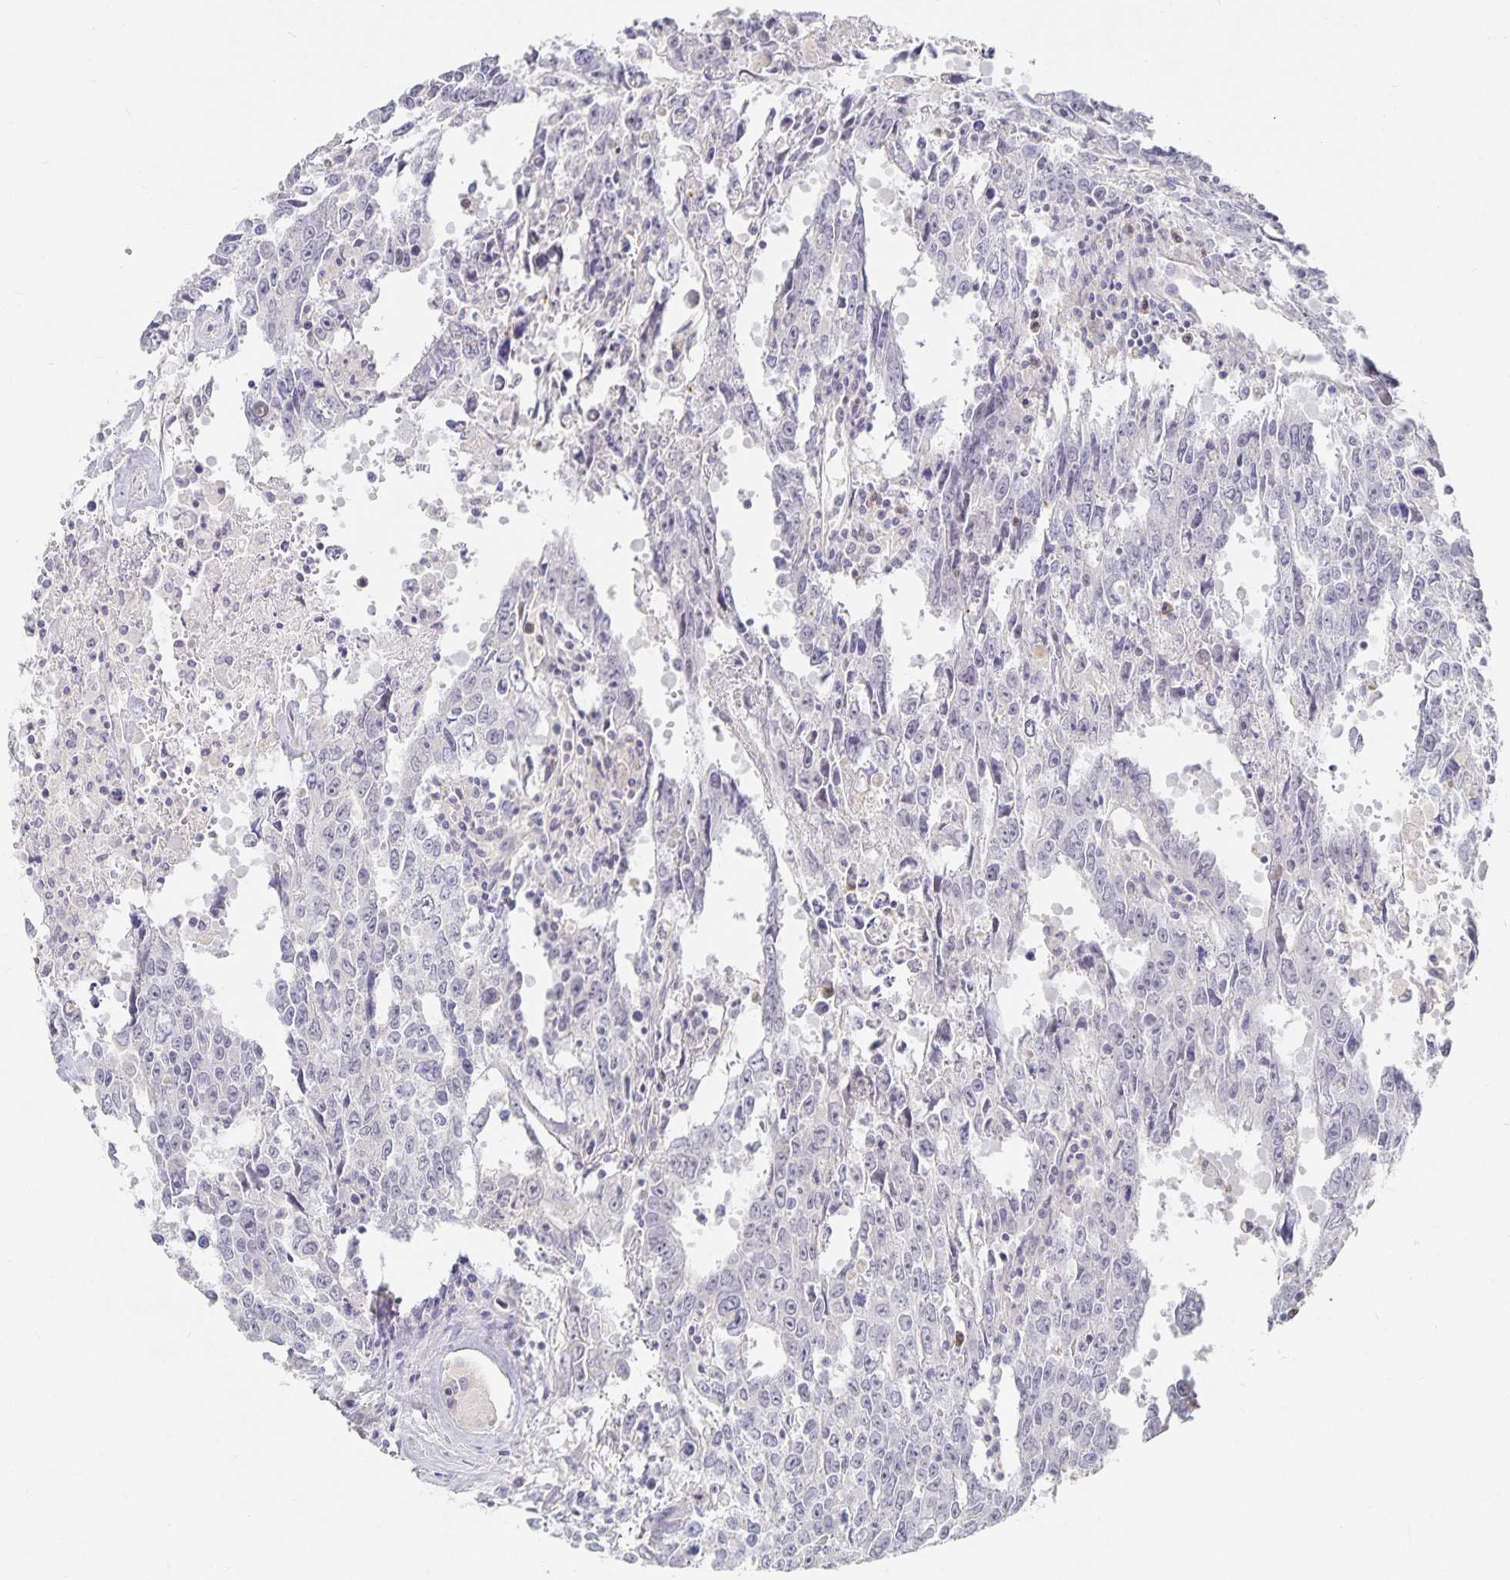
{"staining": {"intensity": "negative", "quantity": "none", "location": "none"}, "tissue": "testis cancer", "cell_type": "Tumor cells", "image_type": "cancer", "snomed": [{"axis": "morphology", "description": "Carcinoma, Embryonal, NOS"}, {"axis": "topography", "description": "Testis"}], "caption": "Tumor cells show no significant staining in testis cancer.", "gene": "DNAH9", "patient": {"sex": "male", "age": 22}}